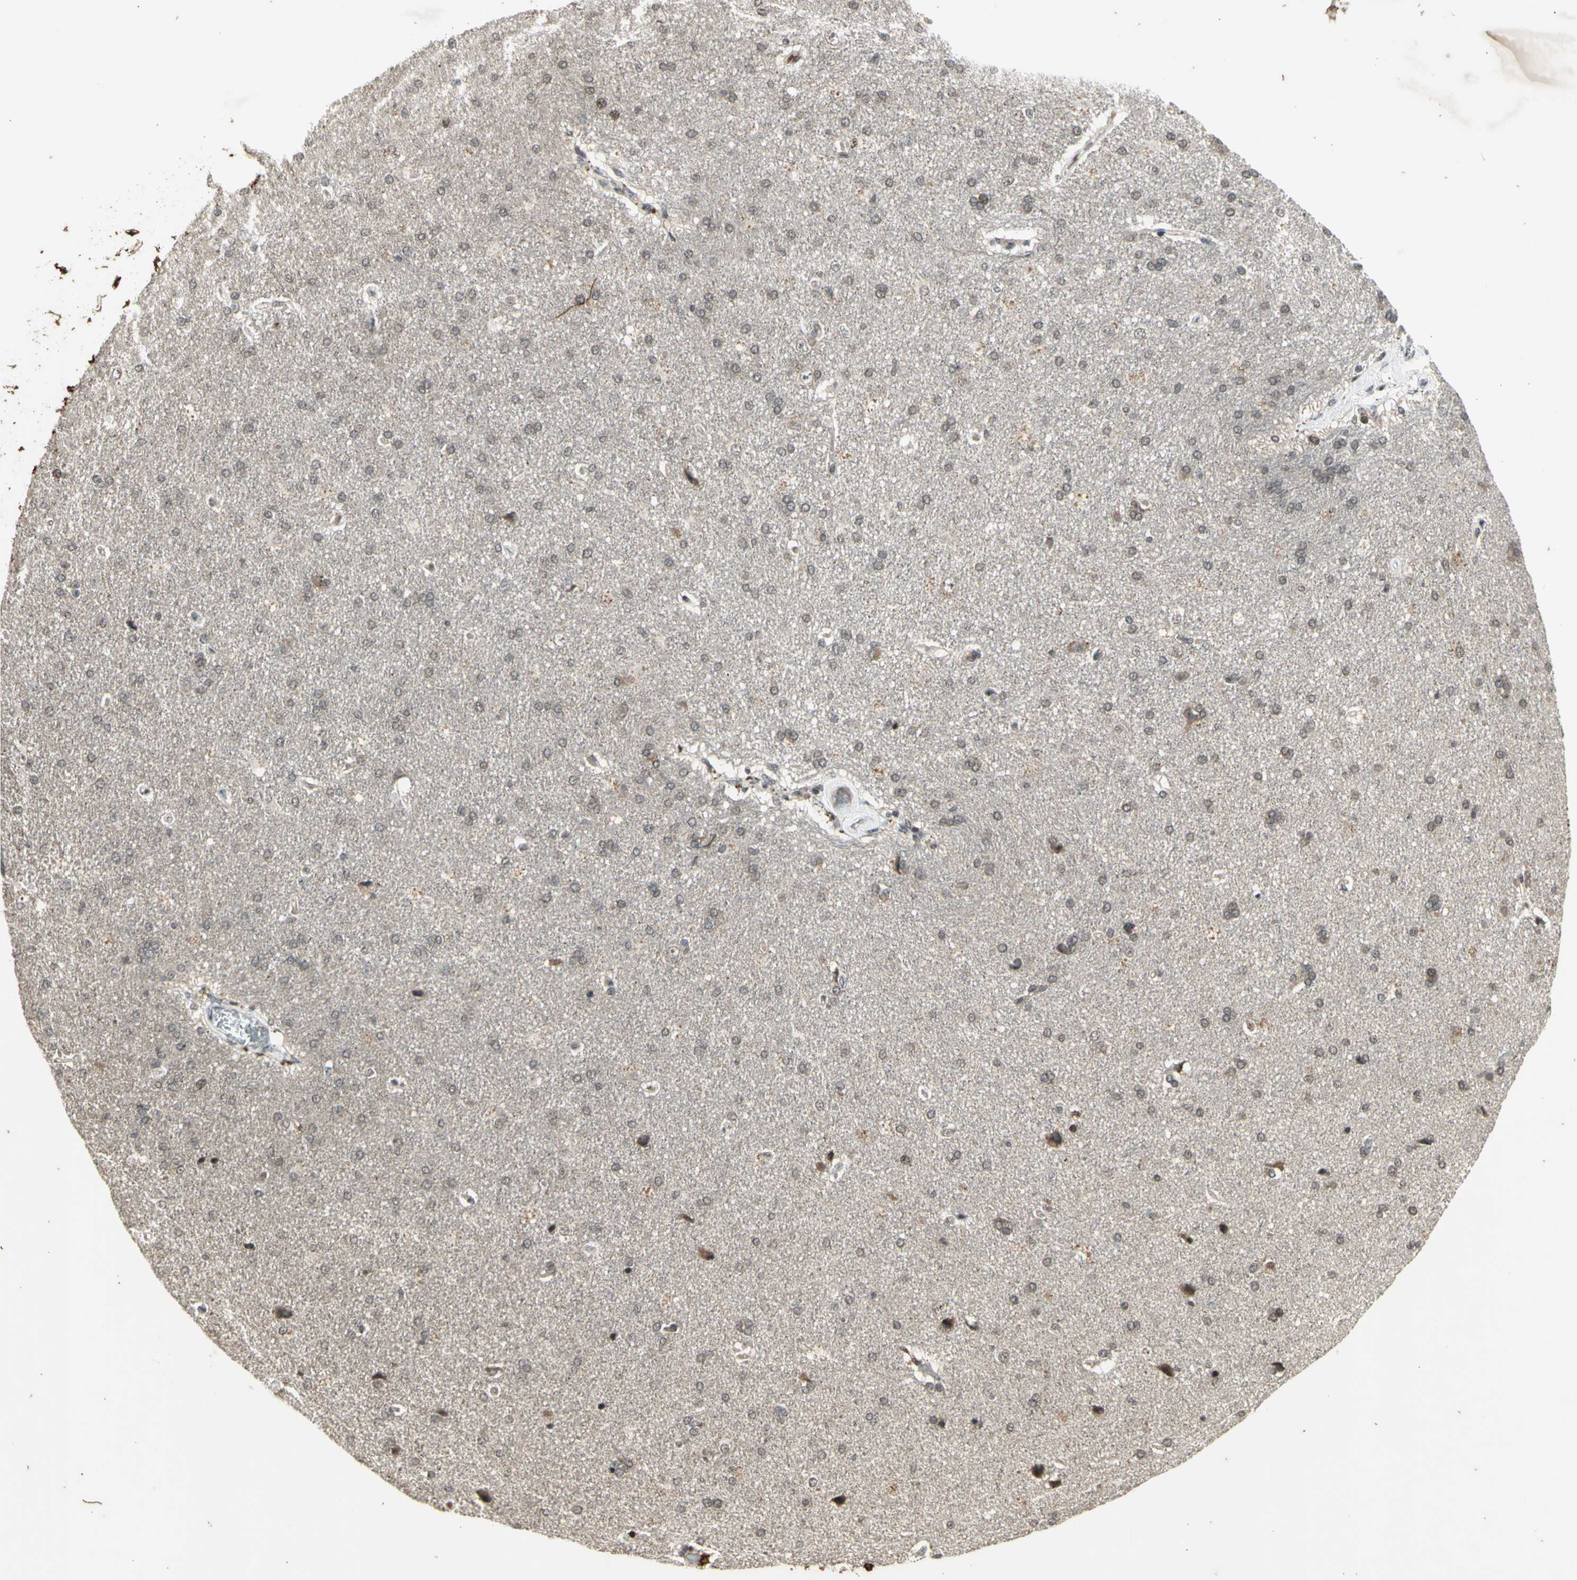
{"staining": {"intensity": "weak", "quantity": ">75%", "location": "cytoplasmic/membranous"}, "tissue": "cerebral cortex", "cell_type": "Endothelial cells", "image_type": "normal", "snomed": [{"axis": "morphology", "description": "Normal tissue, NOS"}, {"axis": "topography", "description": "Cerebral cortex"}], "caption": "Immunohistochemistry of unremarkable cerebral cortex displays low levels of weak cytoplasmic/membranous expression in about >75% of endothelial cells. Nuclei are stained in blue.", "gene": "EFNB2", "patient": {"sex": "male", "age": 62}}